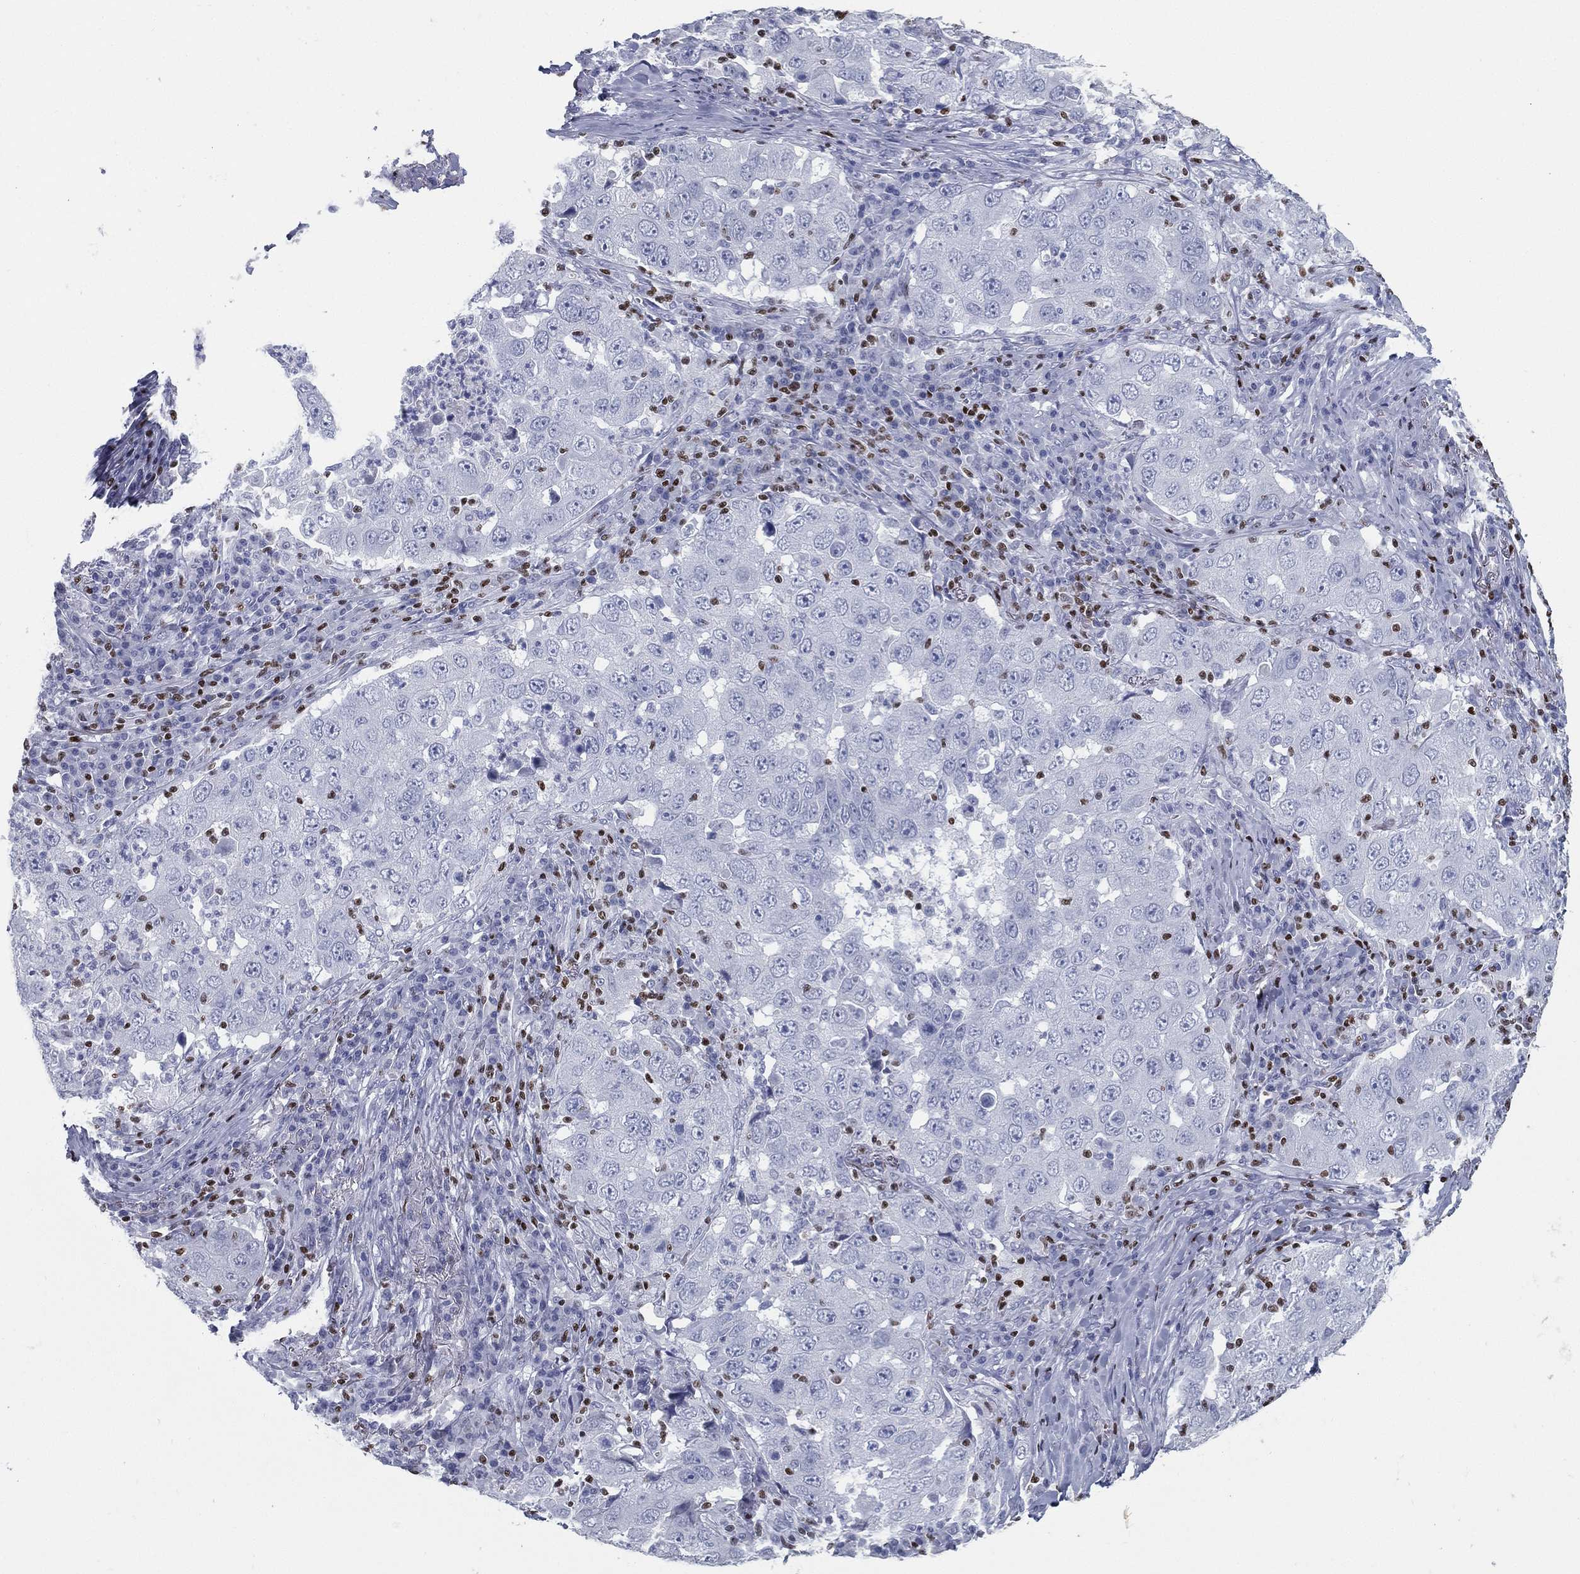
{"staining": {"intensity": "negative", "quantity": "none", "location": "none"}, "tissue": "lung cancer", "cell_type": "Tumor cells", "image_type": "cancer", "snomed": [{"axis": "morphology", "description": "Adenocarcinoma, NOS"}, {"axis": "topography", "description": "Lung"}], "caption": "High magnification brightfield microscopy of adenocarcinoma (lung) stained with DAB (3,3'-diaminobenzidine) (brown) and counterstained with hematoxylin (blue): tumor cells show no significant staining.", "gene": "PYHIN1", "patient": {"sex": "male", "age": 73}}